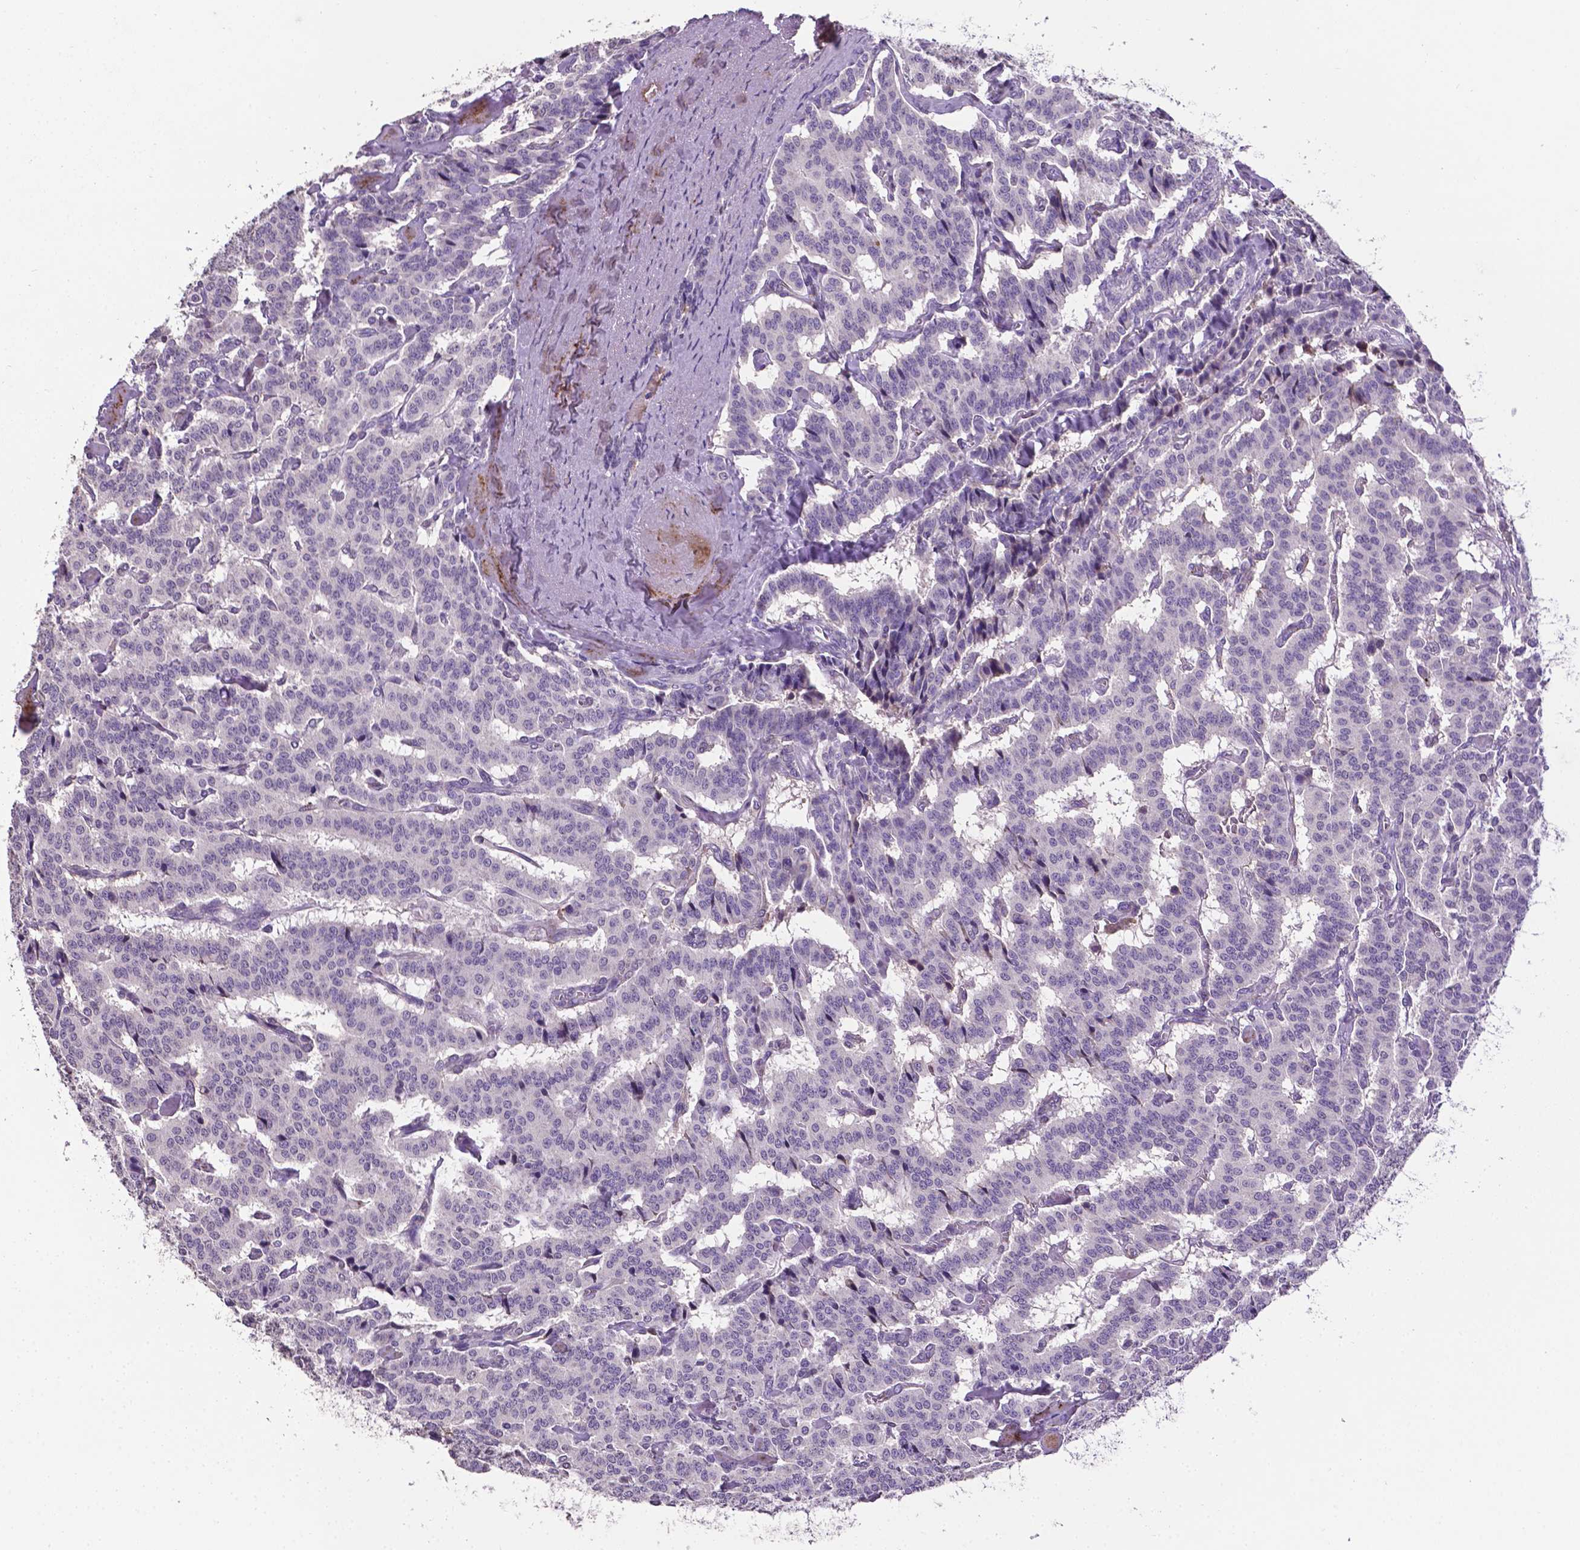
{"staining": {"intensity": "negative", "quantity": "none", "location": "none"}, "tissue": "carcinoid", "cell_type": "Tumor cells", "image_type": "cancer", "snomed": [{"axis": "morphology", "description": "Carcinoid, malignant, NOS"}, {"axis": "topography", "description": "Lung"}], "caption": "Immunohistochemistry photomicrograph of neoplastic tissue: carcinoid stained with DAB (3,3'-diaminobenzidine) shows no significant protein positivity in tumor cells.", "gene": "APOE", "patient": {"sex": "female", "age": 46}}